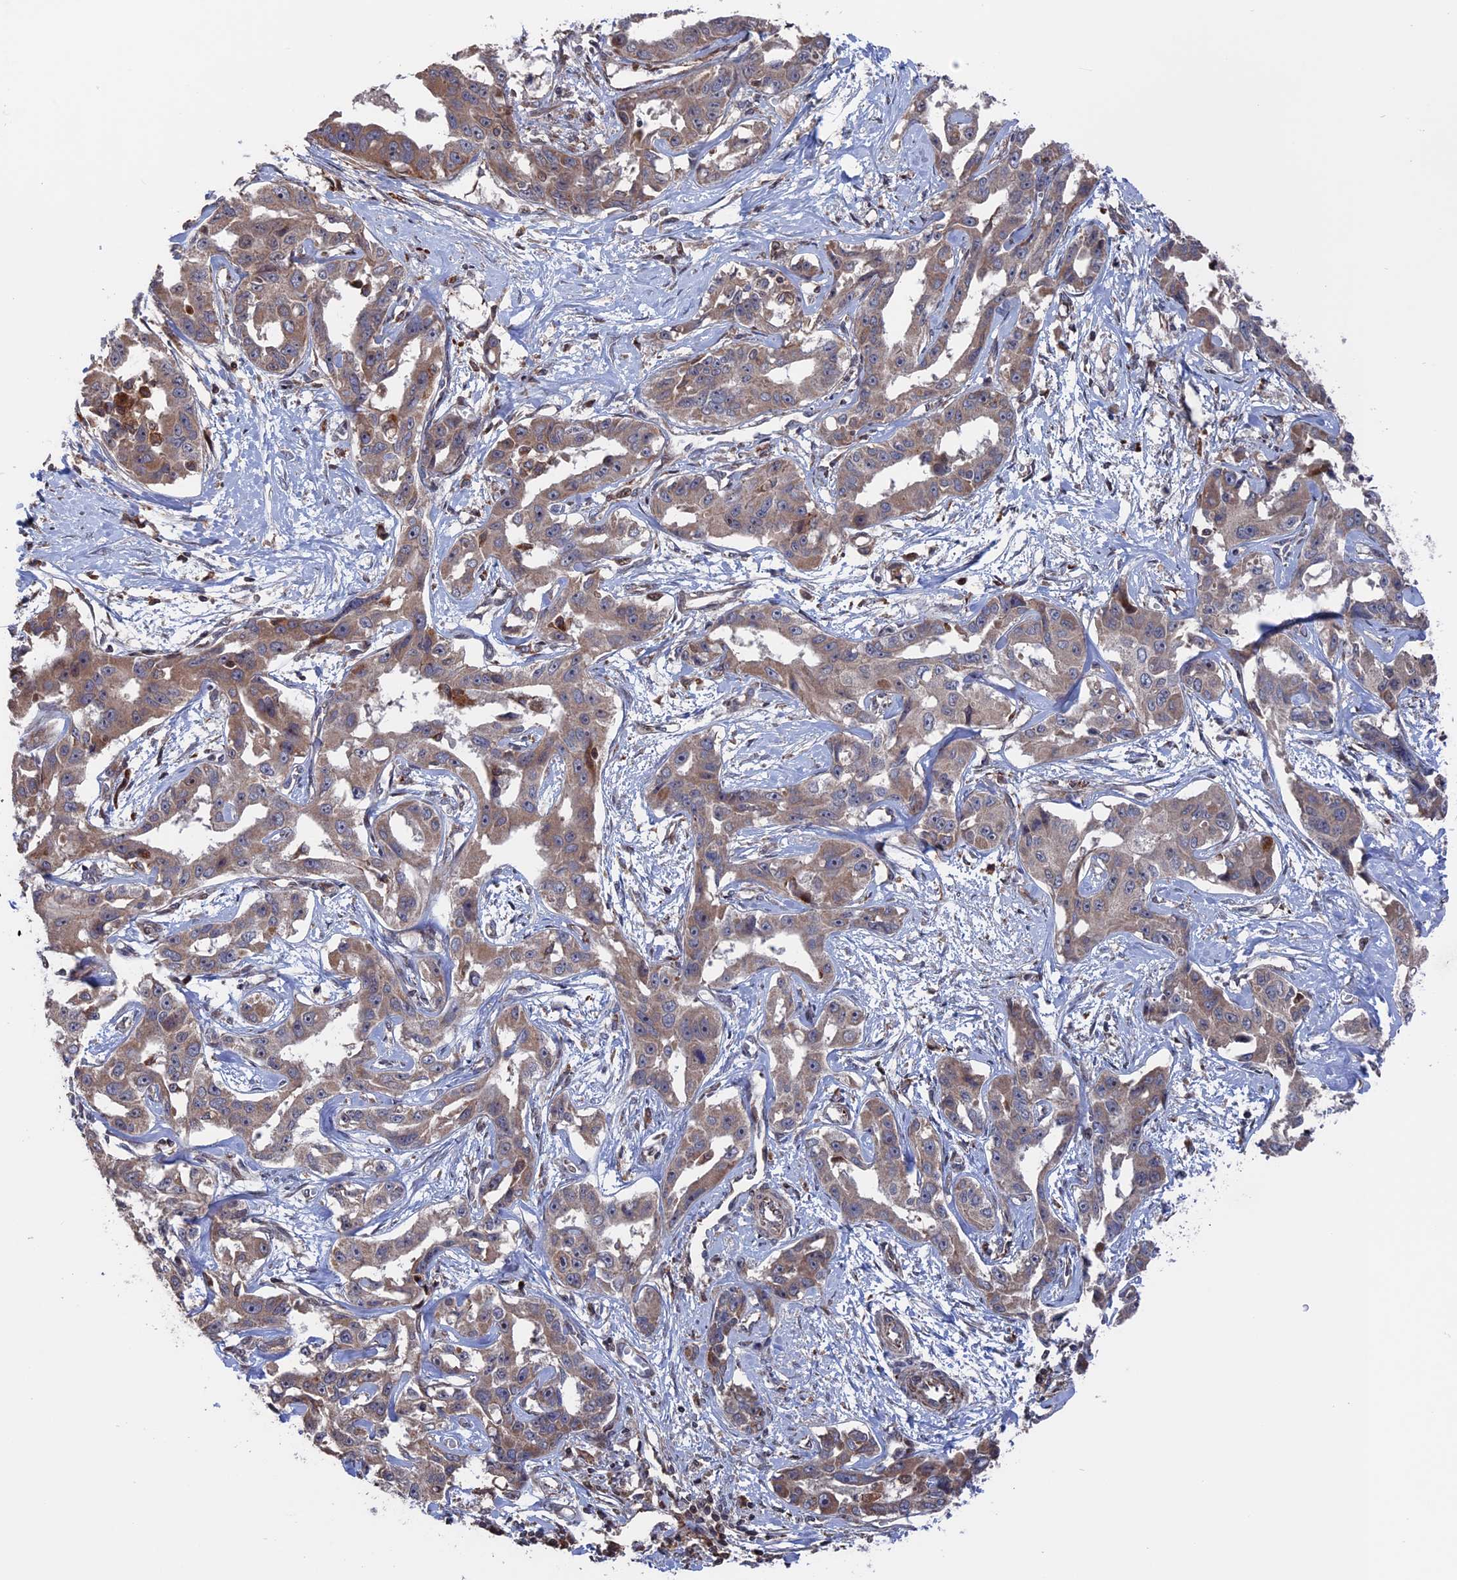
{"staining": {"intensity": "moderate", "quantity": "25%-75%", "location": "cytoplasmic/membranous"}, "tissue": "liver cancer", "cell_type": "Tumor cells", "image_type": "cancer", "snomed": [{"axis": "morphology", "description": "Cholangiocarcinoma"}, {"axis": "topography", "description": "Liver"}], "caption": "The immunohistochemical stain shows moderate cytoplasmic/membranous staining in tumor cells of liver cancer tissue.", "gene": "PLA2G15", "patient": {"sex": "male", "age": 59}}